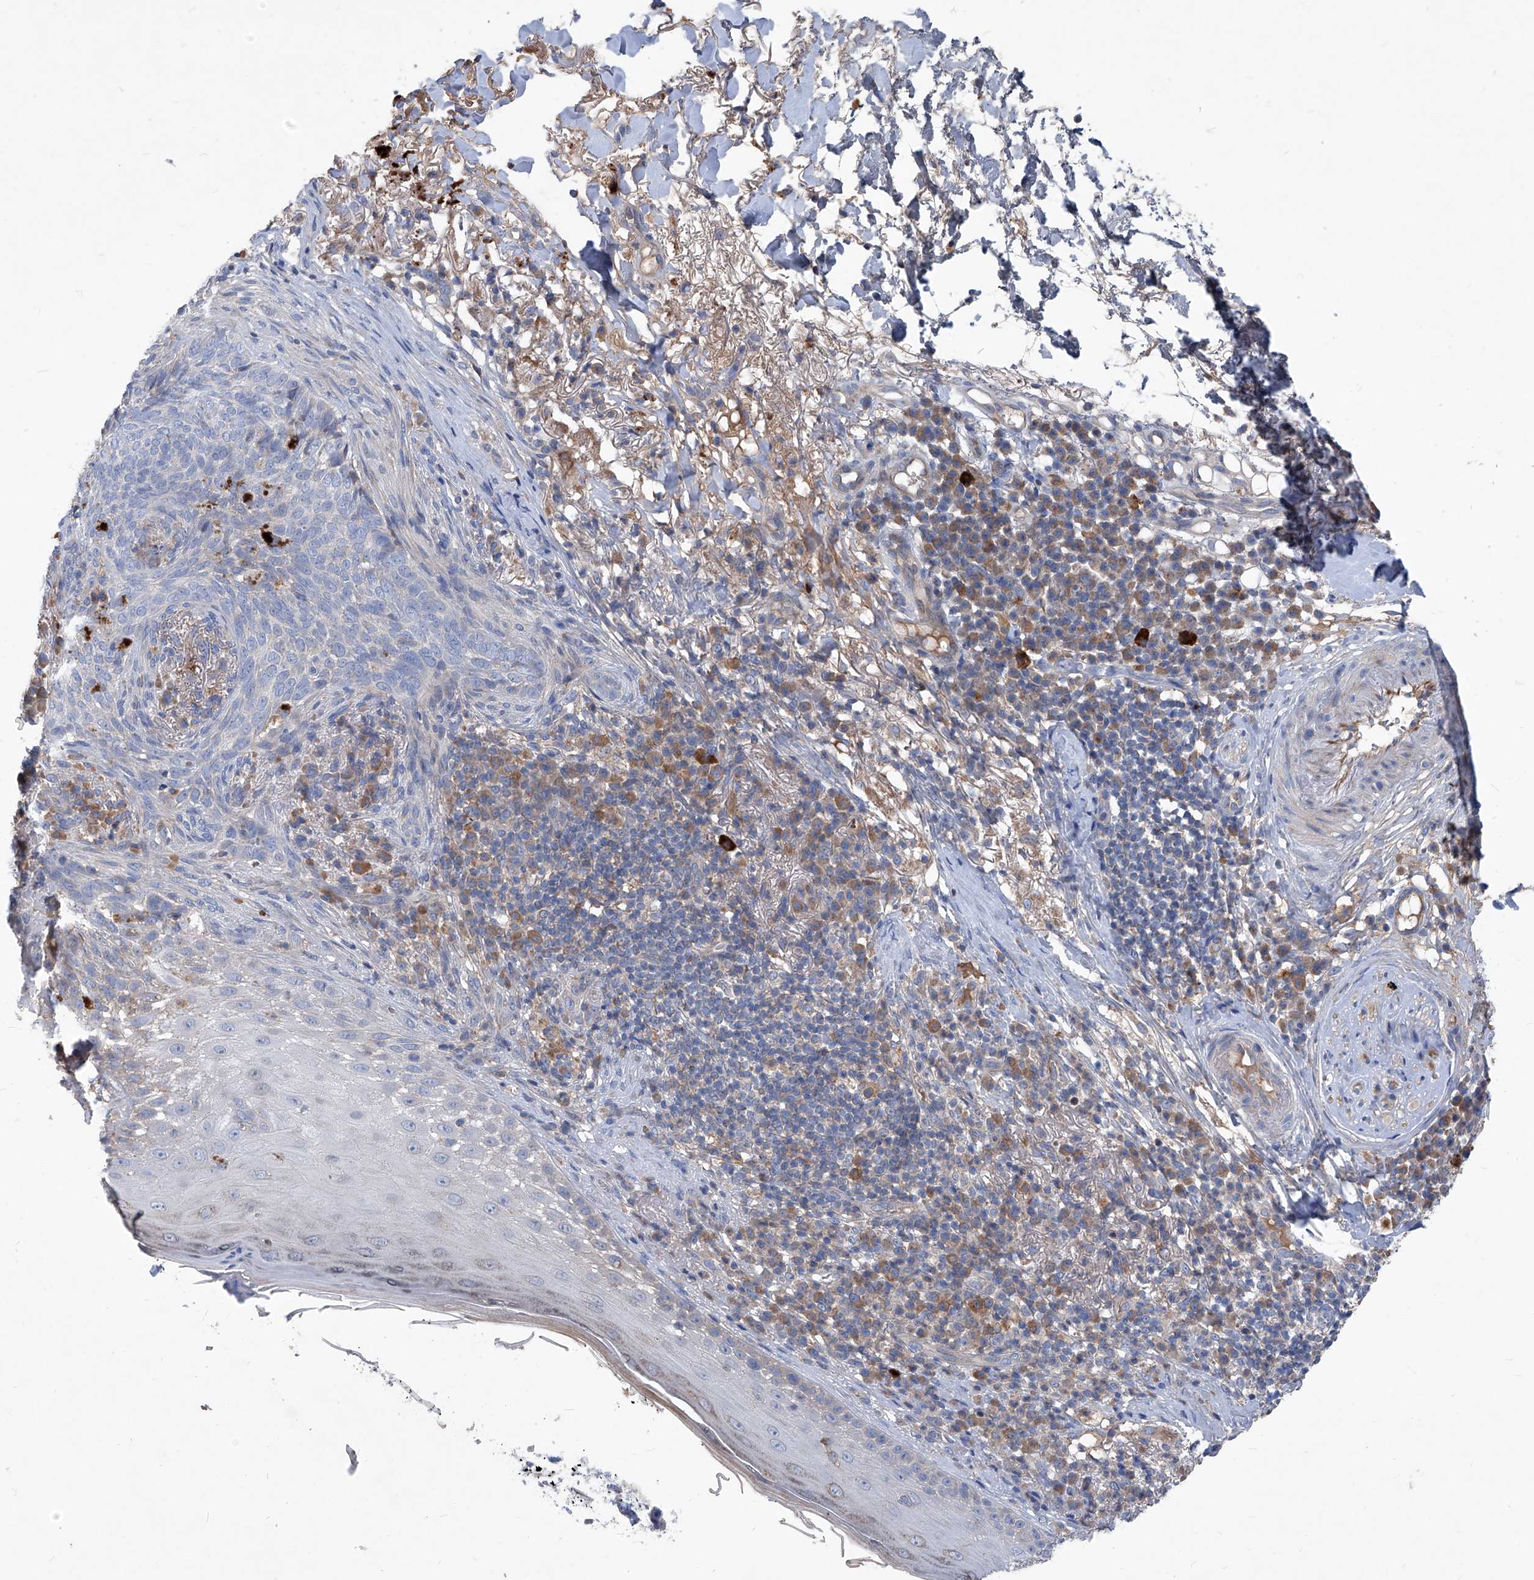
{"staining": {"intensity": "negative", "quantity": "none", "location": "none"}, "tissue": "skin cancer", "cell_type": "Tumor cells", "image_type": "cancer", "snomed": [{"axis": "morphology", "description": "Basal cell carcinoma"}, {"axis": "topography", "description": "Skin"}], "caption": "Tumor cells show no significant staining in skin cancer.", "gene": "EPHA8", "patient": {"sex": "male", "age": 85}}